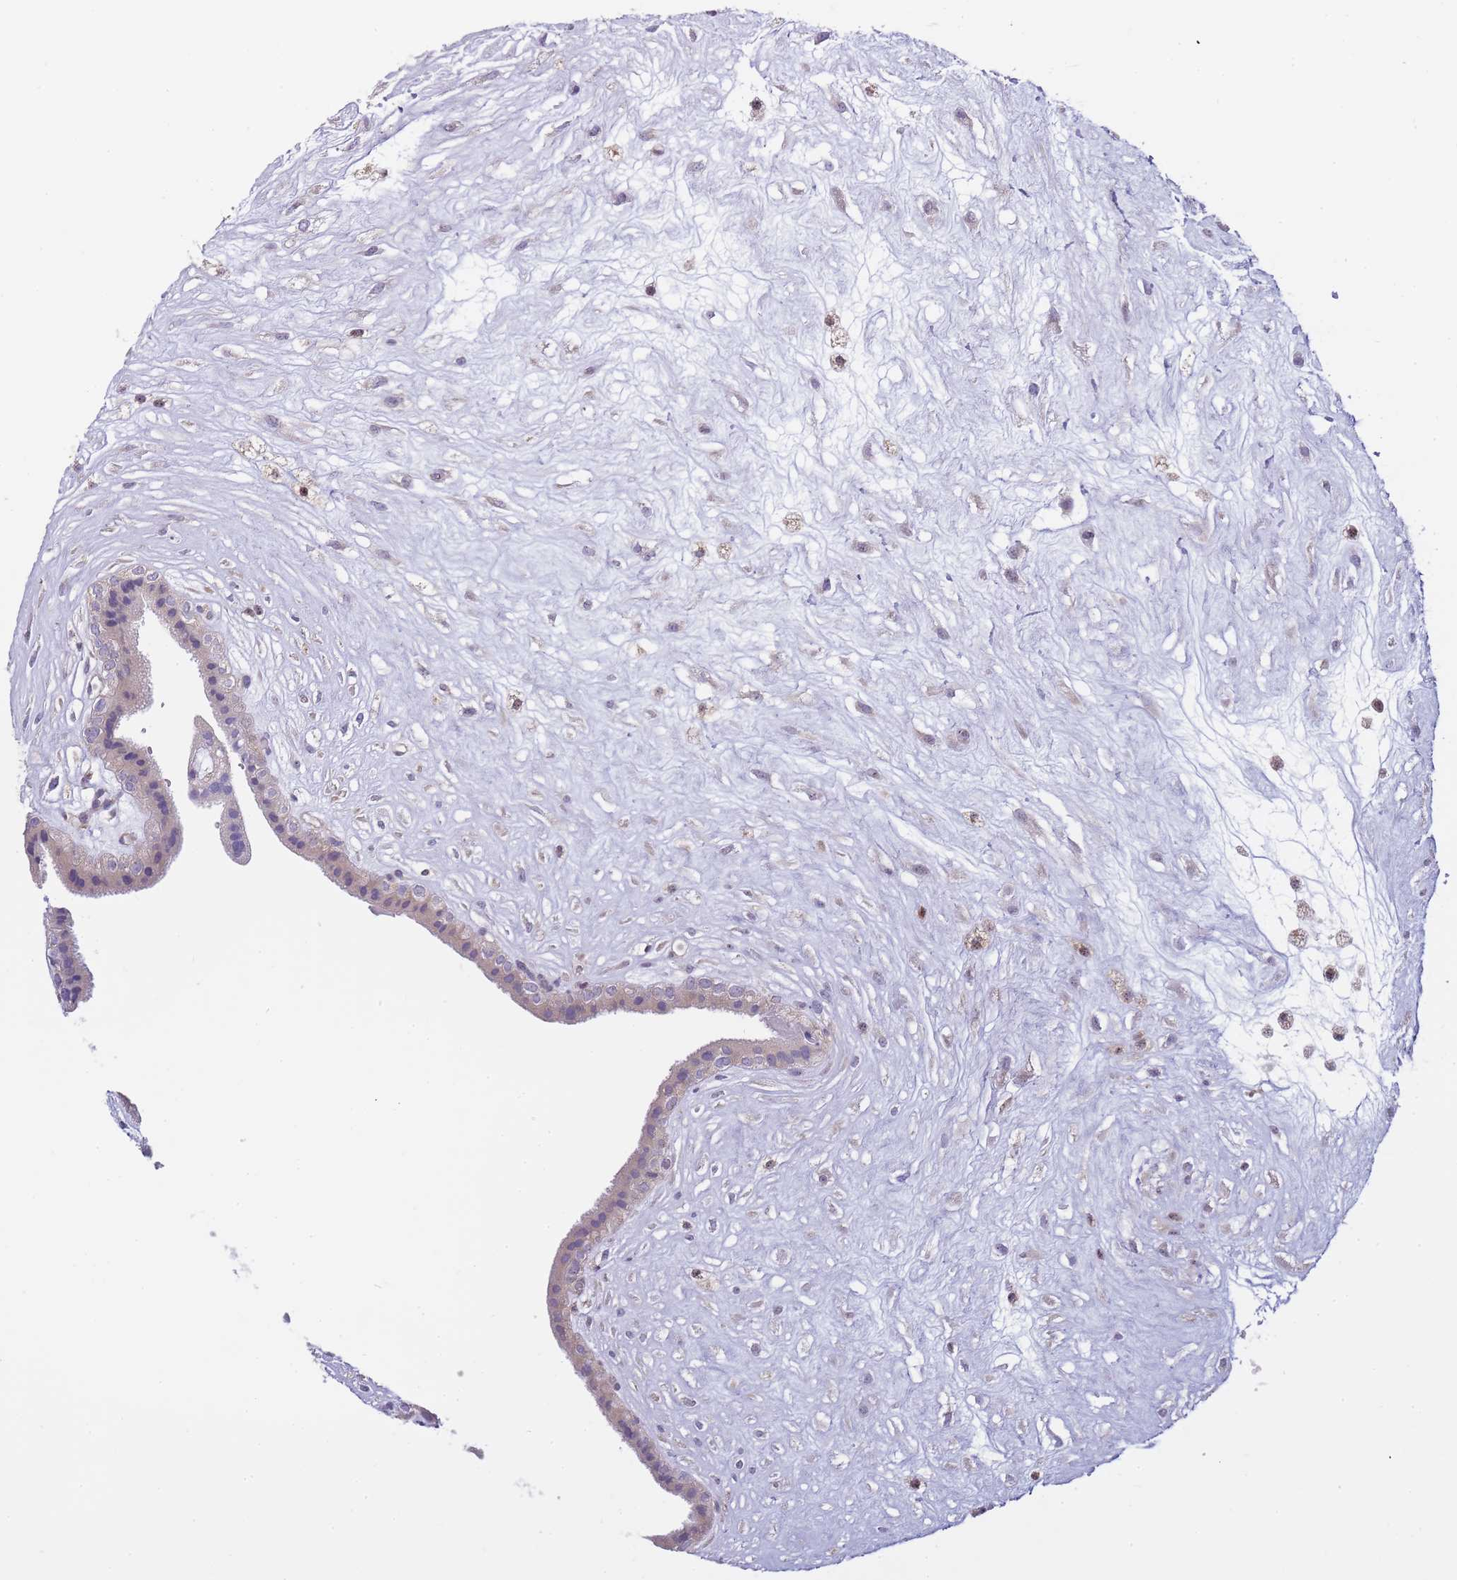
{"staining": {"intensity": "negative", "quantity": "none", "location": "none"}, "tissue": "placenta", "cell_type": "Decidual cells", "image_type": "normal", "snomed": [{"axis": "morphology", "description": "Normal tissue, NOS"}, {"axis": "topography", "description": "Placenta"}], "caption": "IHC of normal placenta displays no staining in decidual cells.", "gene": "ZNF662", "patient": {"sex": "female", "age": 18}}